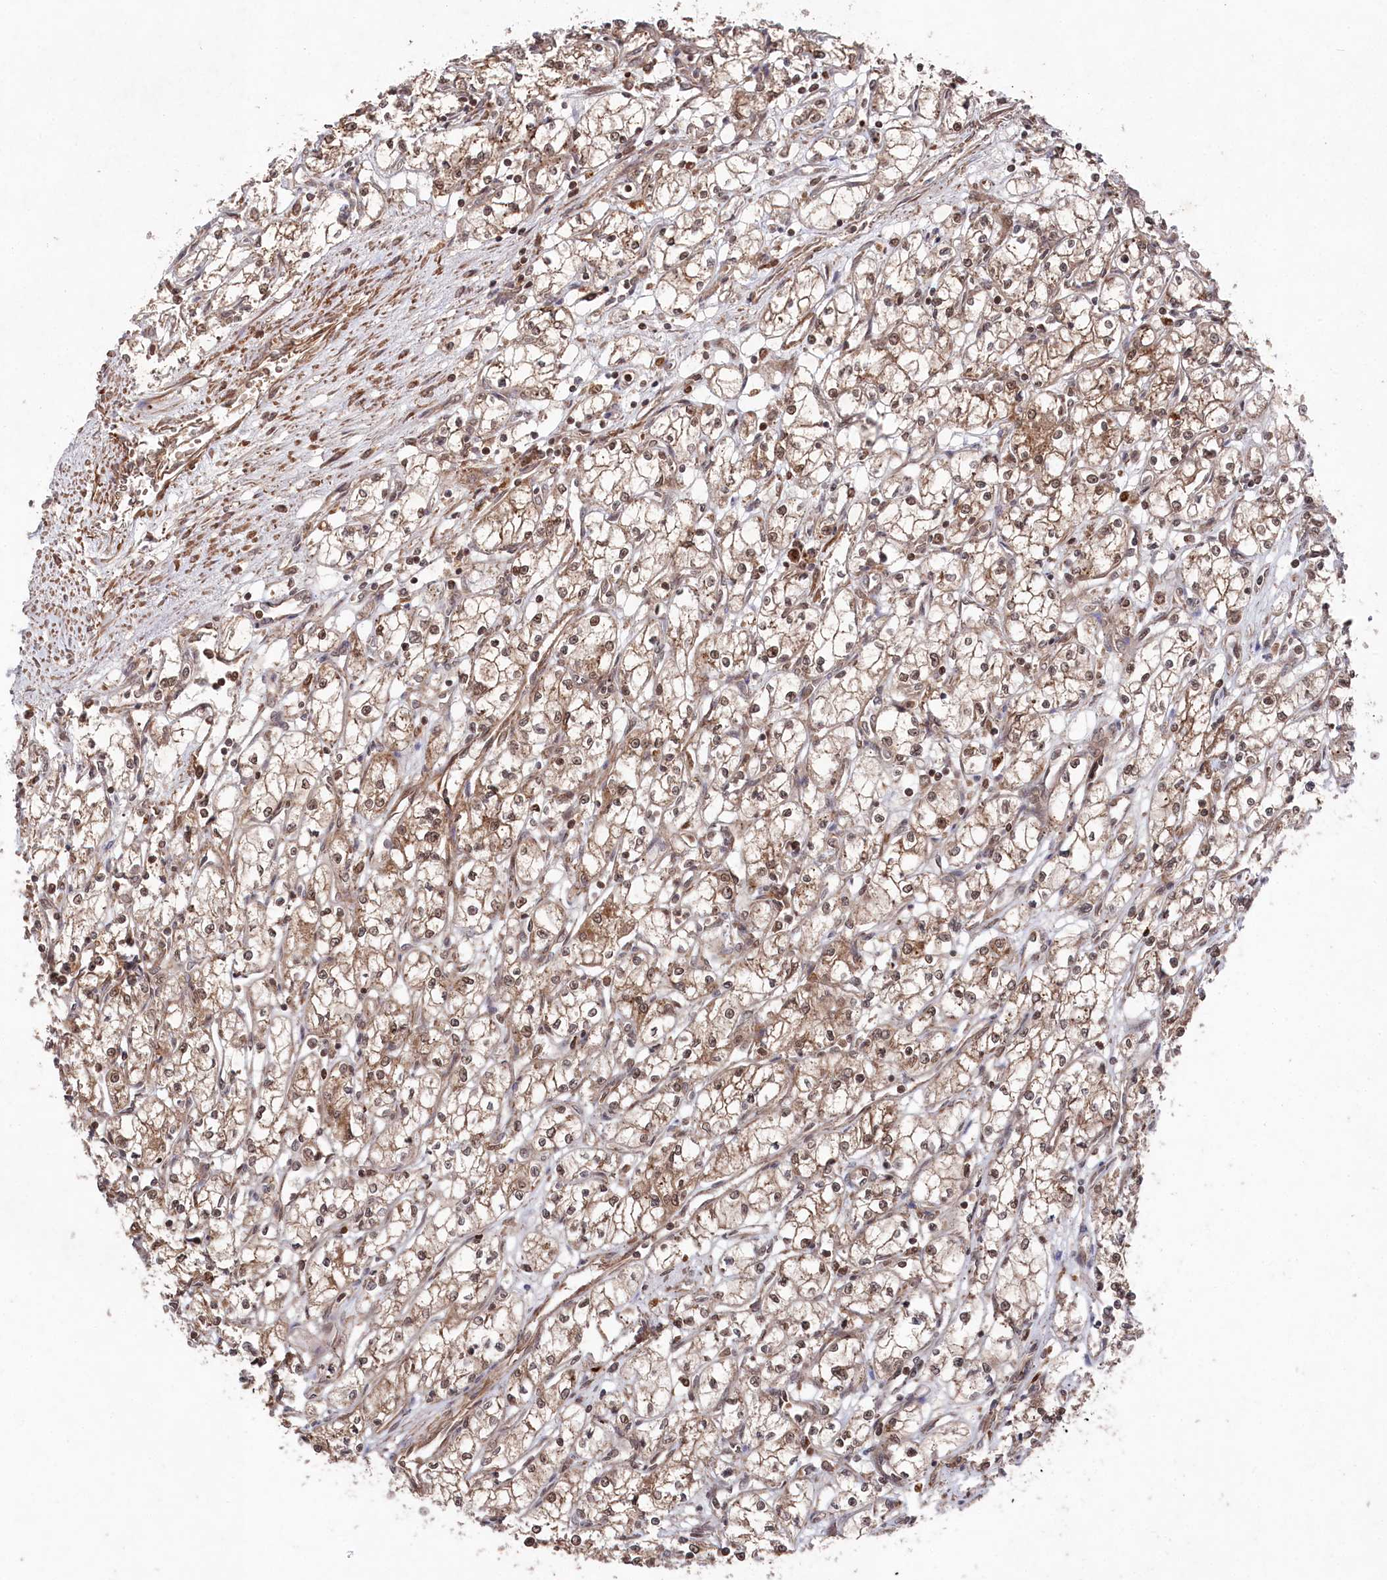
{"staining": {"intensity": "moderate", "quantity": ">75%", "location": "cytoplasmic/membranous,nuclear"}, "tissue": "renal cancer", "cell_type": "Tumor cells", "image_type": "cancer", "snomed": [{"axis": "morphology", "description": "Adenocarcinoma, NOS"}, {"axis": "topography", "description": "Kidney"}], "caption": "Renal cancer (adenocarcinoma) was stained to show a protein in brown. There is medium levels of moderate cytoplasmic/membranous and nuclear positivity in about >75% of tumor cells. (Stains: DAB in brown, nuclei in blue, Microscopy: brightfield microscopy at high magnification).", "gene": "BORCS7", "patient": {"sex": "male", "age": 59}}